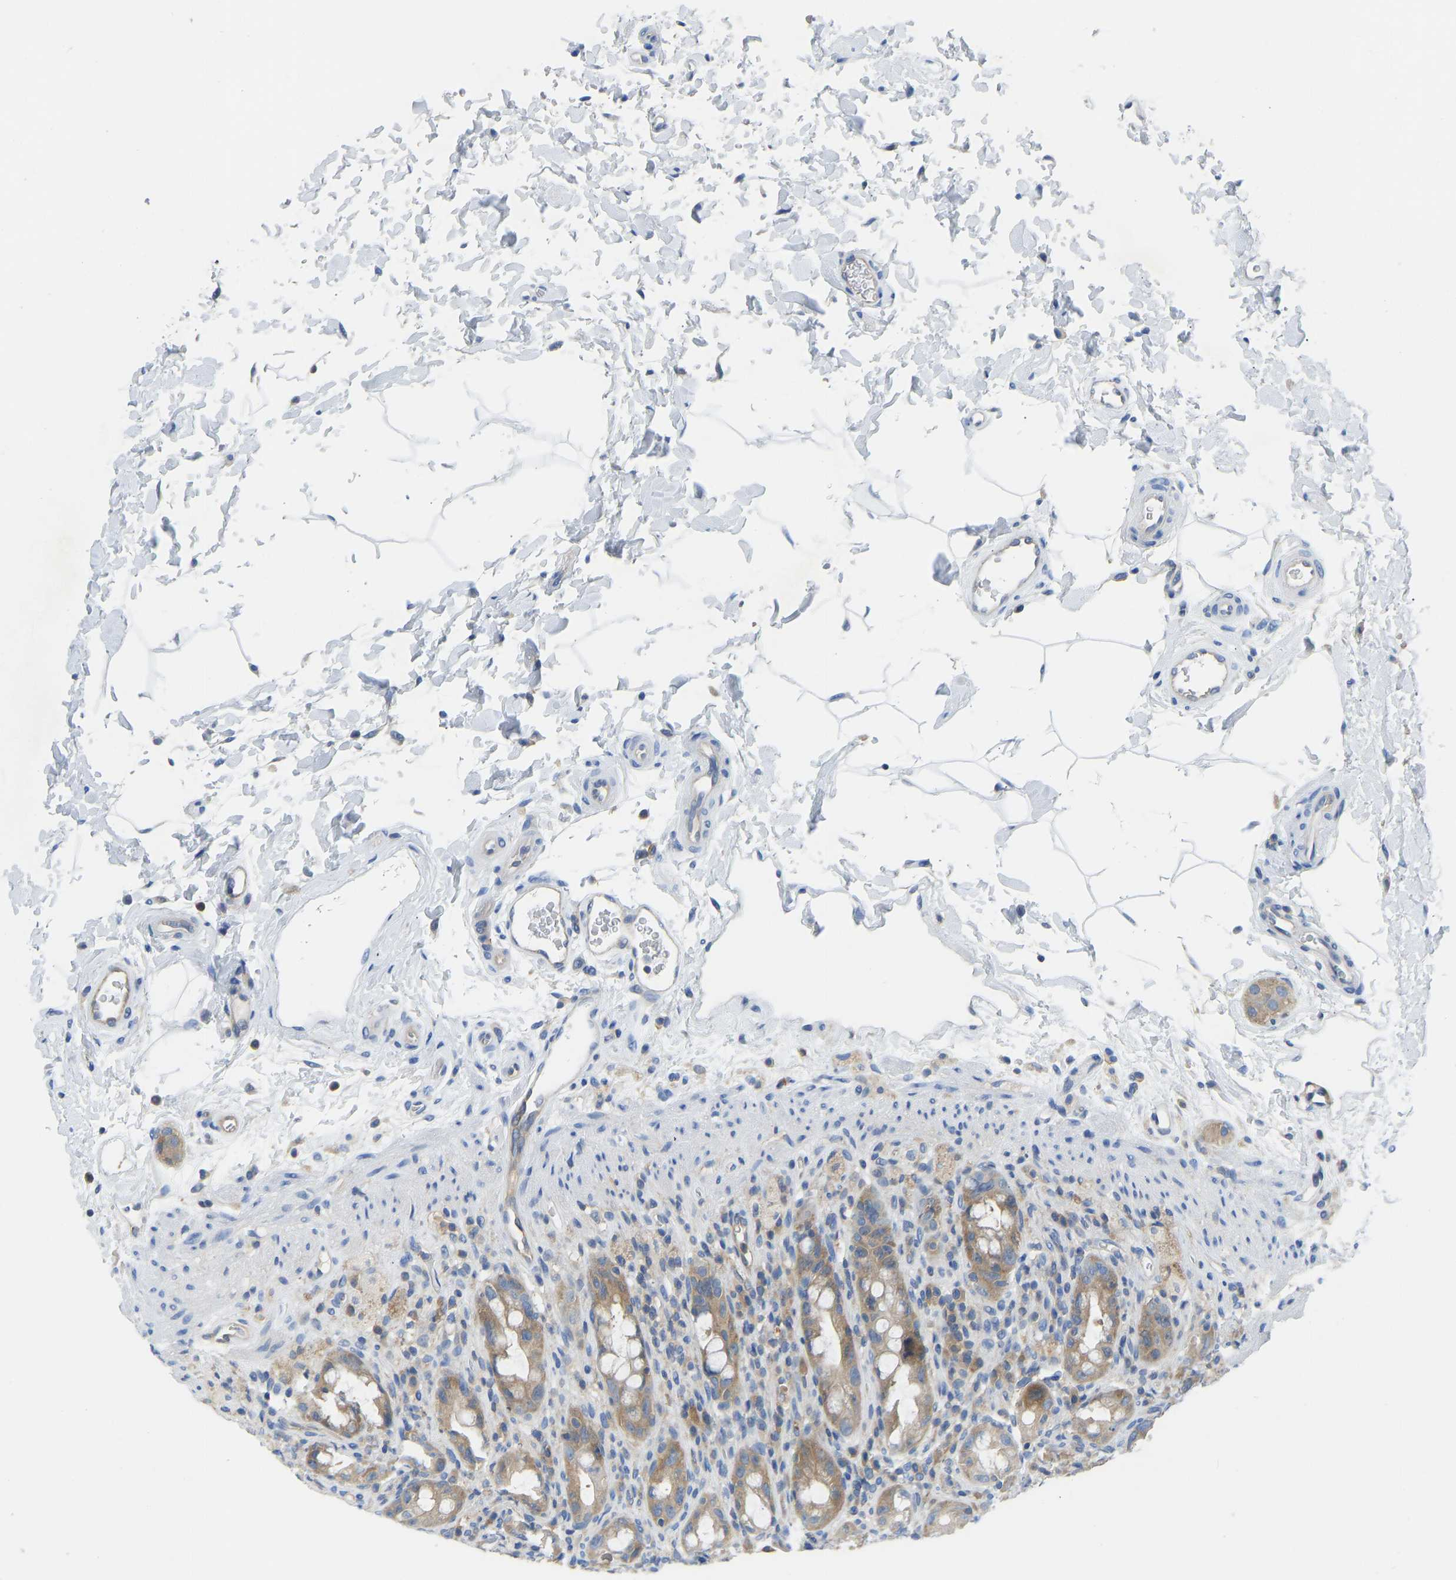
{"staining": {"intensity": "weak", "quantity": ">75%", "location": "cytoplasmic/membranous"}, "tissue": "rectum", "cell_type": "Glandular cells", "image_type": "normal", "snomed": [{"axis": "morphology", "description": "Normal tissue, NOS"}, {"axis": "topography", "description": "Rectum"}], "caption": "Human rectum stained with a brown dye reveals weak cytoplasmic/membranous positive expression in approximately >75% of glandular cells.", "gene": "PPP3CA", "patient": {"sex": "male", "age": 44}}